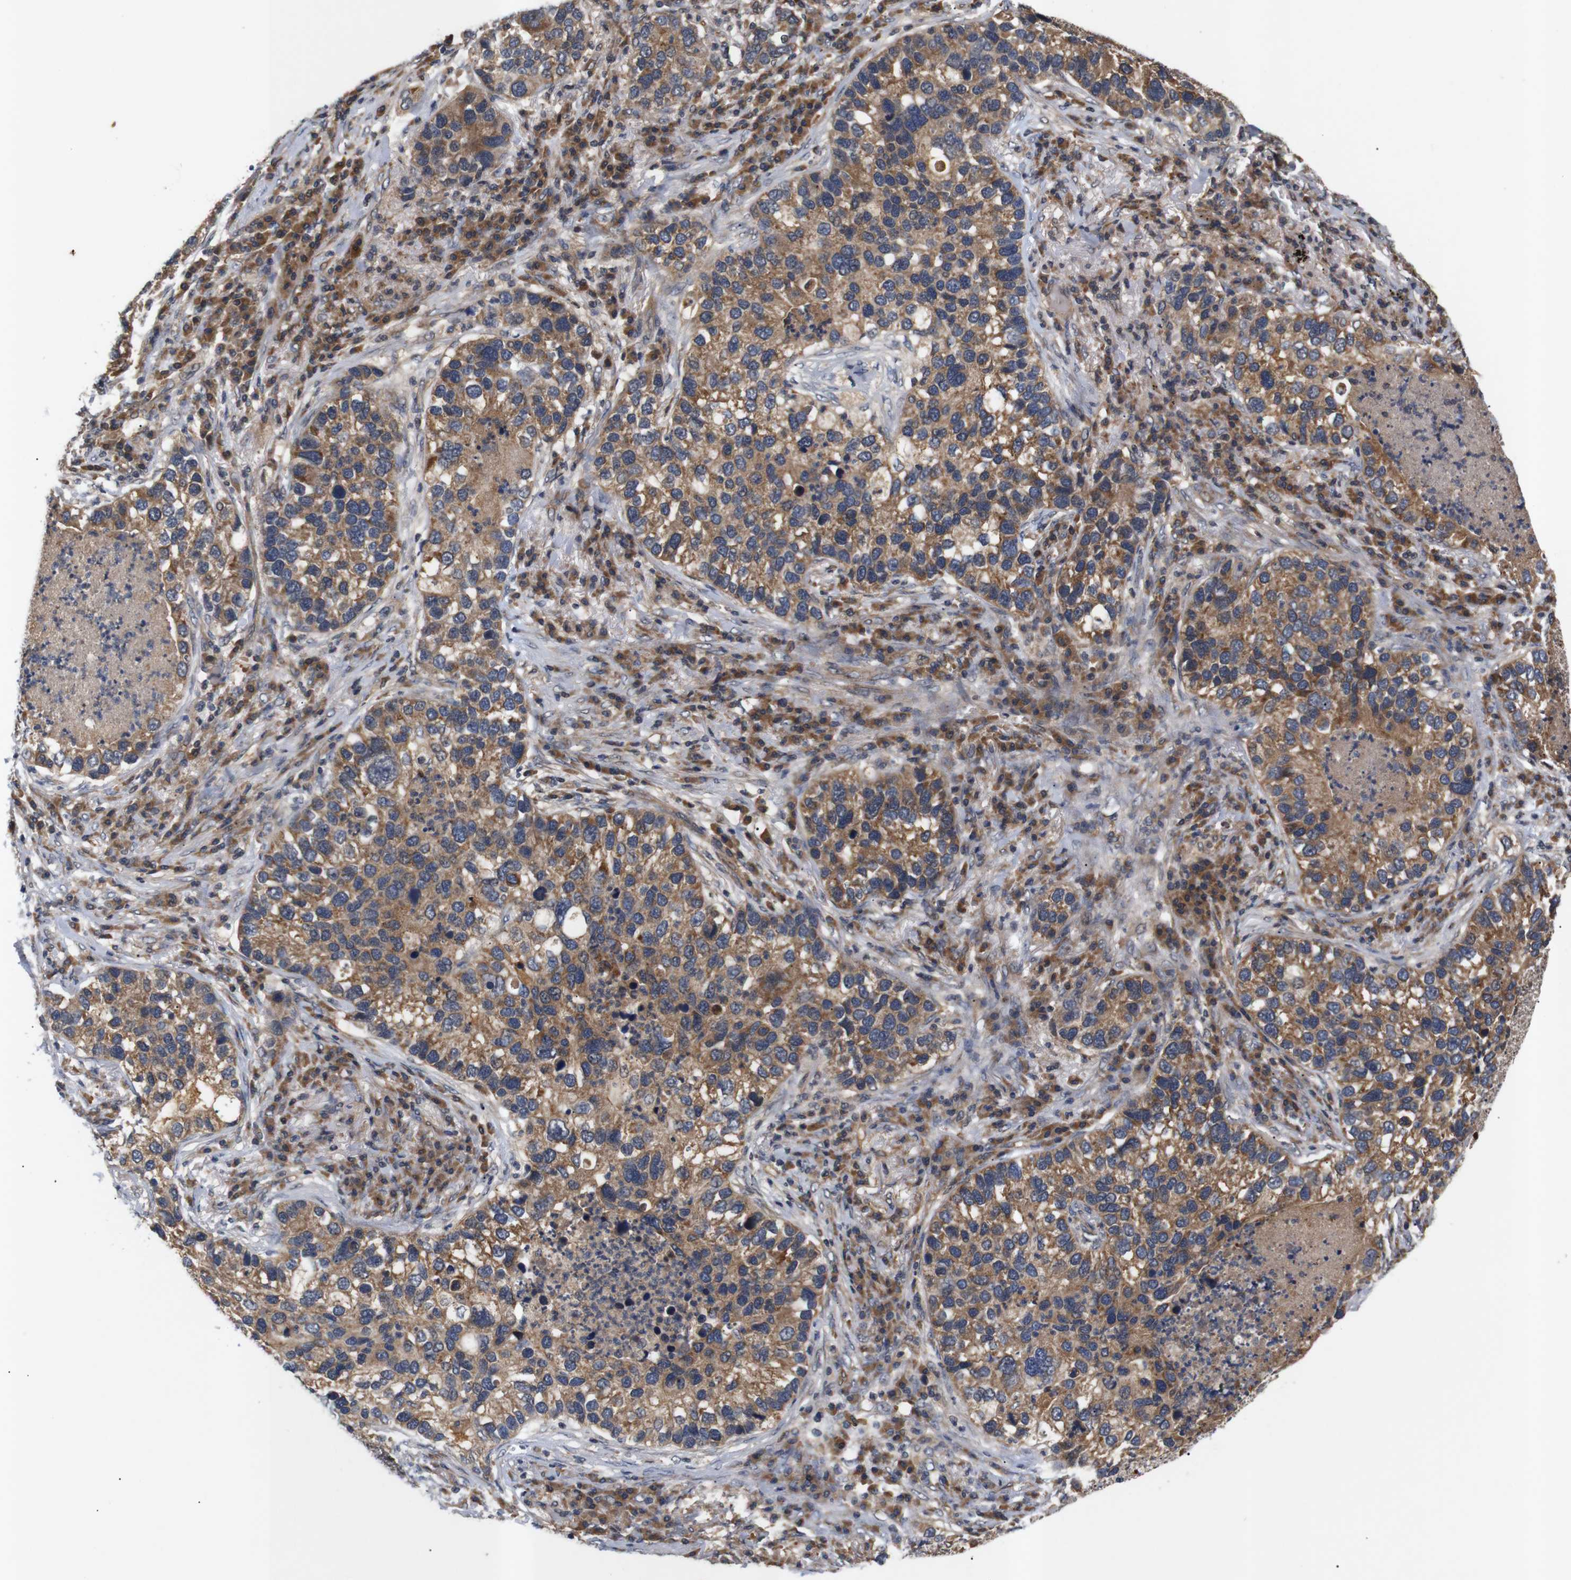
{"staining": {"intensity": "moderate", "quantity": ">75%", "location": "cytoplasmic/membranous"}, "tissue": "lung cancer", "cell_type": "Tumor cells", "image_type": "cancer", "snomed": [{"axis": "morphology", "description": "Normal tissue, NOS"}, {"axis": "morphology", "description": "Adenocarcinoma, NOS"}, {"axis": "topography", "description": "Bronchus"}, {"axis": "topography", "description": "Lung"}], "caption": "Human lung cancer (adenocarcinoma) stained with a brown dye displays moderate cytoplasmic/membranous positive expression in approximately >75% of tumor cells.", "gene": "RIPK1", "patient": {"sex": "male", "age": 54}}